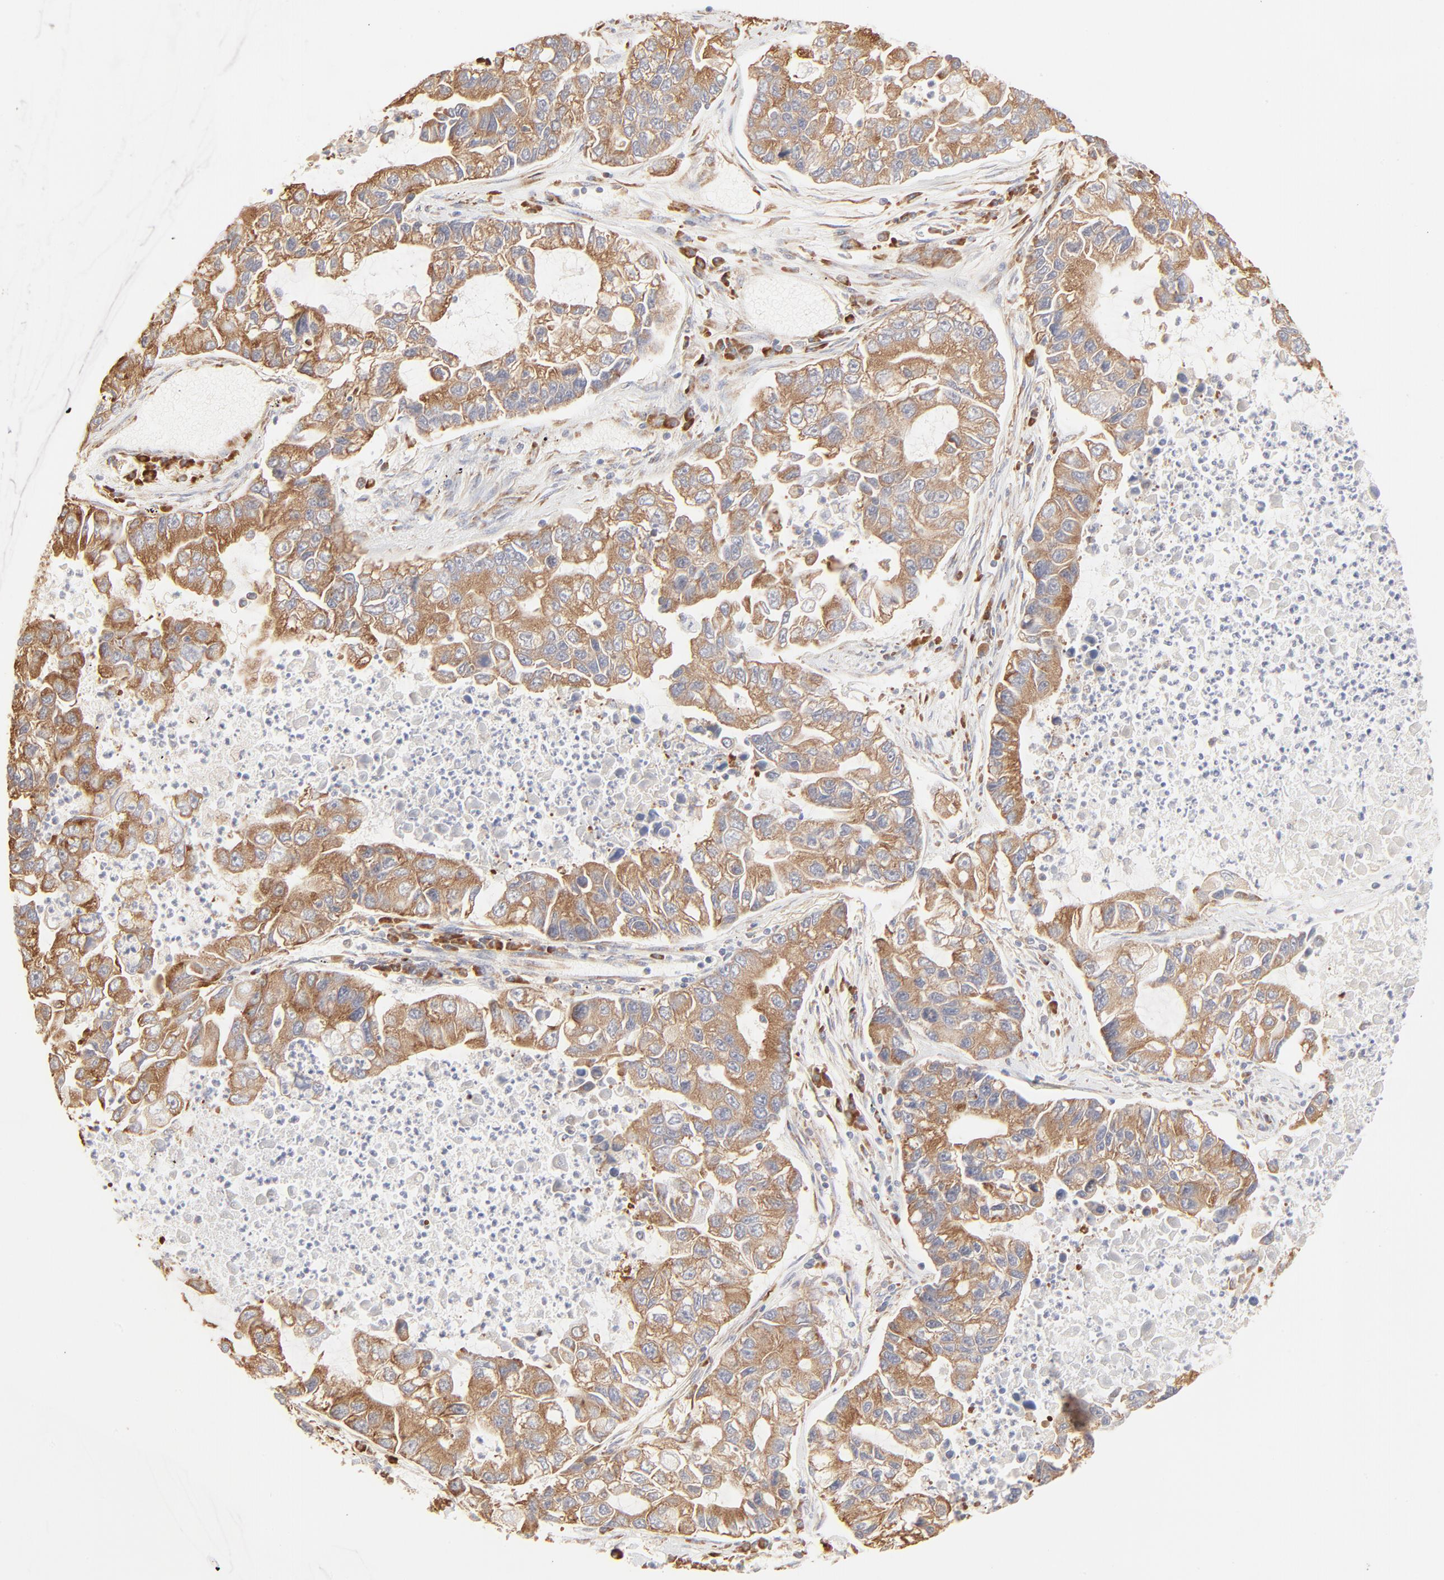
{"staining": {"intensity": "moderate", "quantity": ">75%", "location": "cytoplasmic/membranous"}, "tissue": "lung cancer", "cell_type": "Tumor cells", "image_type": "cancer", "snomed": [{"axis": "morphology", "description": "Adenocarcinoma, NOS"}, {"axis": "topography", "description": "Lung"}], "caption": "A micrograph showing moderate cytoplasmic/membranous expression in approximately >75% of tumor cells in lung cancer (adenocarcinoma), as visualized by brown immunohistochemical staining.", "gene": "RPS20", "patient": {"sex": "female", "age": 51}}